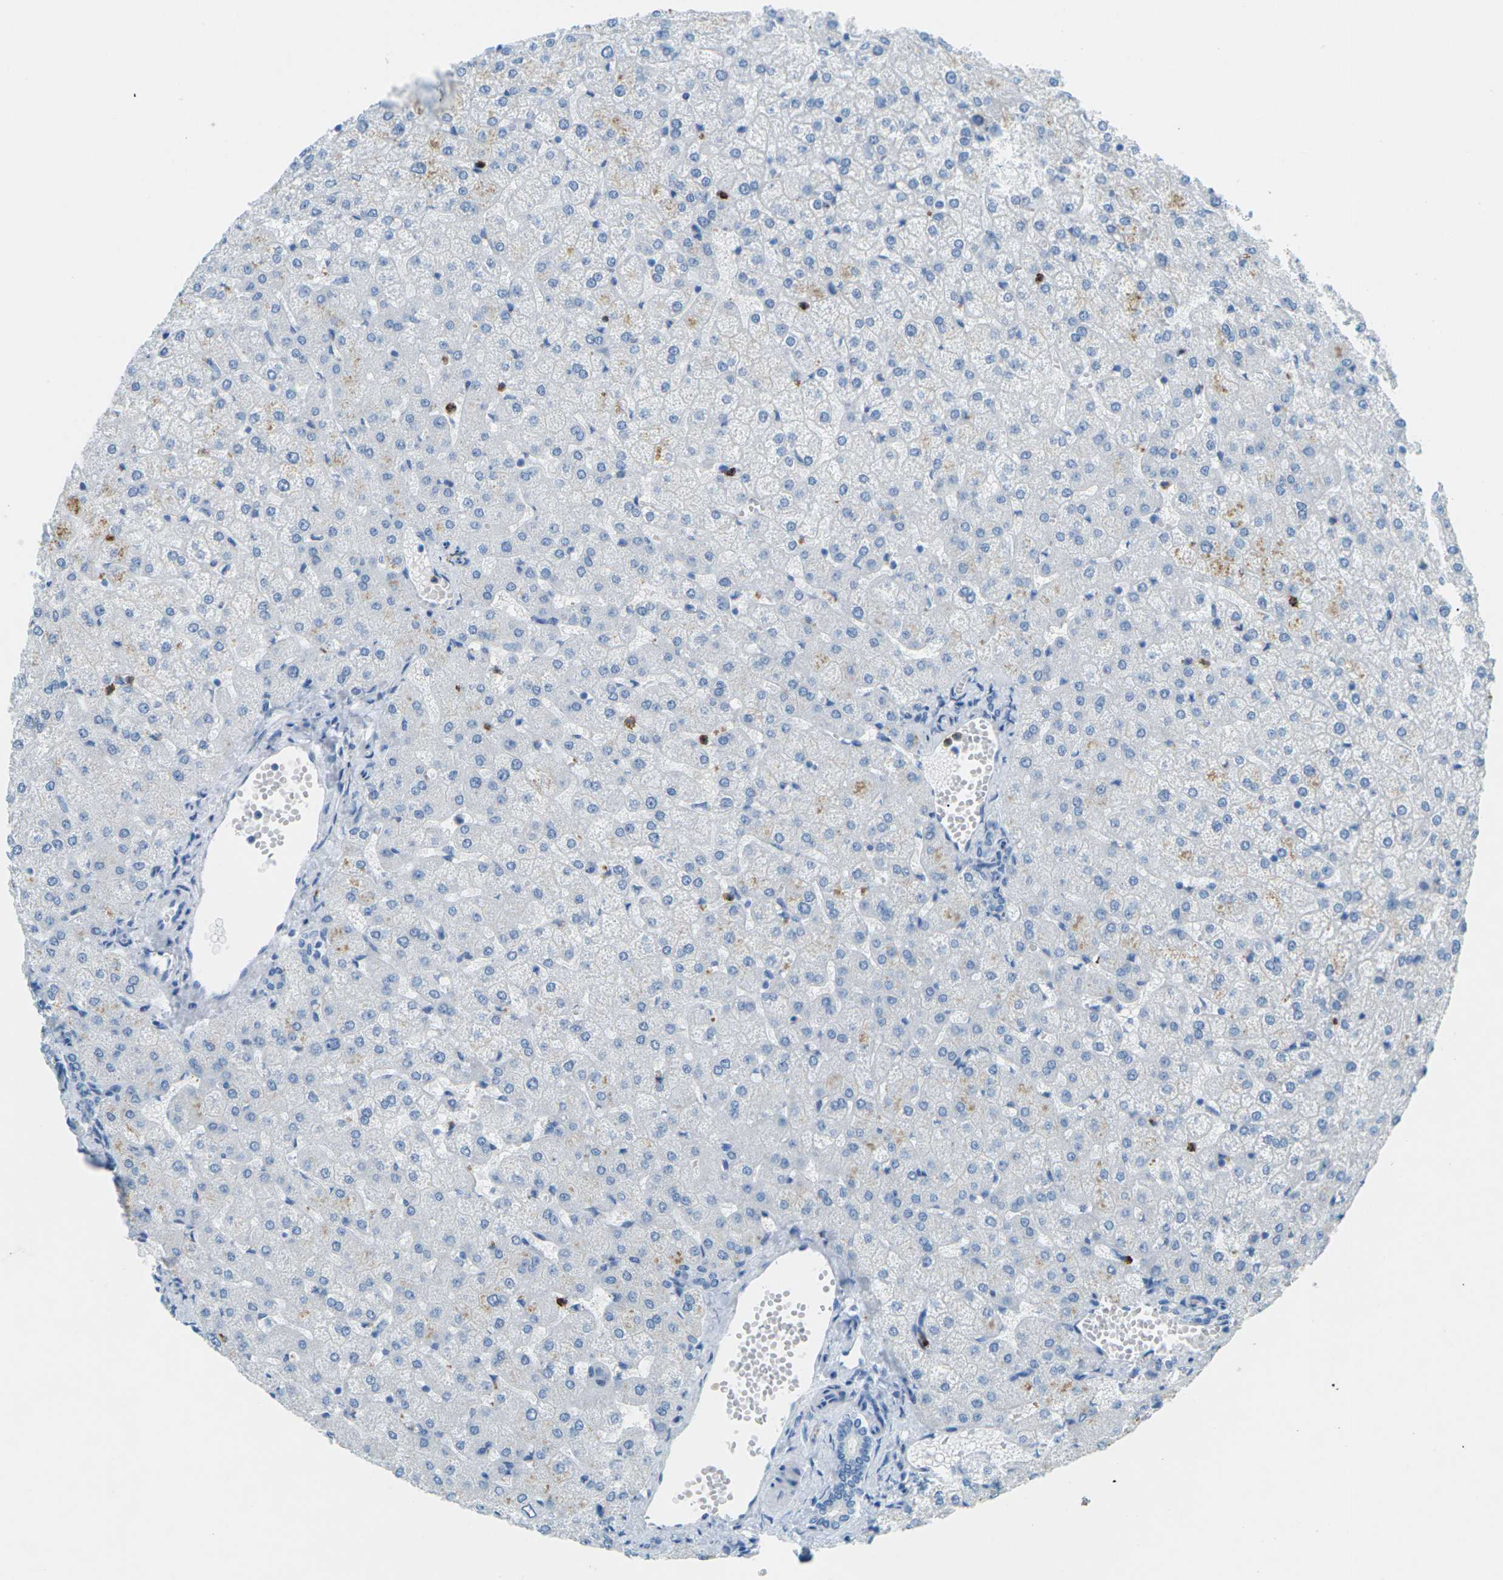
{"staining": {"intensity": "negative", "quantity": "none", "location": "none"}, "tissue": "liver", "cell_type": "Cholangiocytes", "image_type": "normal", "snomed": [{"axis": "morphology", "description": "Normal tissue, NOS"}, {"axis": "topography", "description": "Liver"}], "caption": "DAB immunohistochemical staining of unremarkable liver exhibits no significant positivity in cholangiocytes.", "gene": "CDH16", "patient": {"sex": "female", "age": 32}}